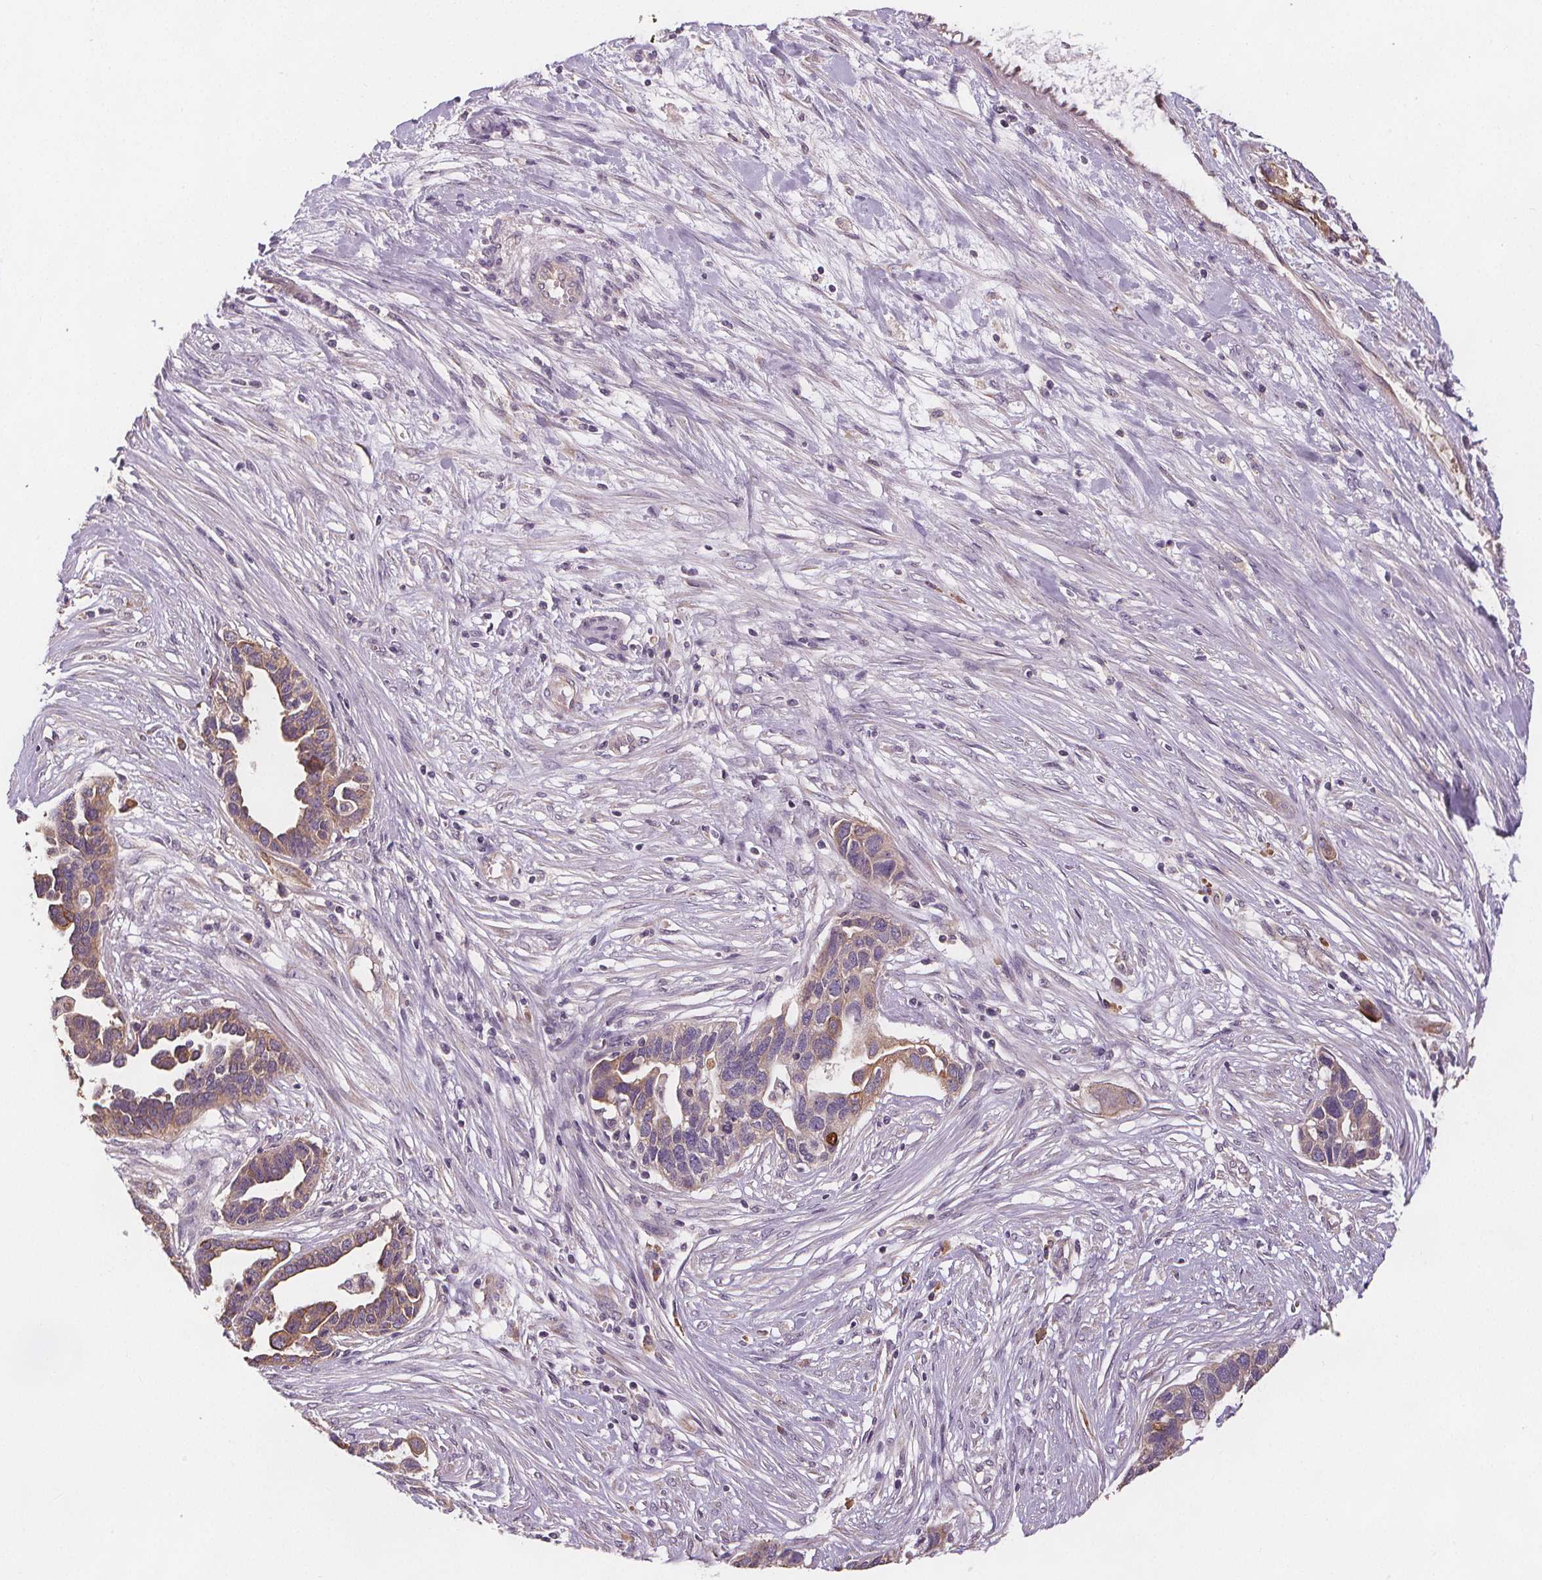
{"staining": {"intensity": "weak", "quantity": "<25%", "location": "cytoplasmic/membranous"}, "tissue": "ovarian cancer", "cell_type": "Tumor cells", "image_type": "cancer", "snomed": [{"axis": "morphology", "description": "Cystadenocarcinoma, serous, NOS"}, {"axis": "topography", "description": "Ovary"}], "caption": "The immunohistochemistry (IHC) photomicrograph has no significant positivity in tumor cells of ovarian cancer (serous cystadenocarcinoma) tissue. (Brightfield microscopy of DAB (3,3'-diaminobenzidine) immunohistochemistry at high magnification).", "gene": "TMEM80", "patient": {"sex": "female", "age": 54}}